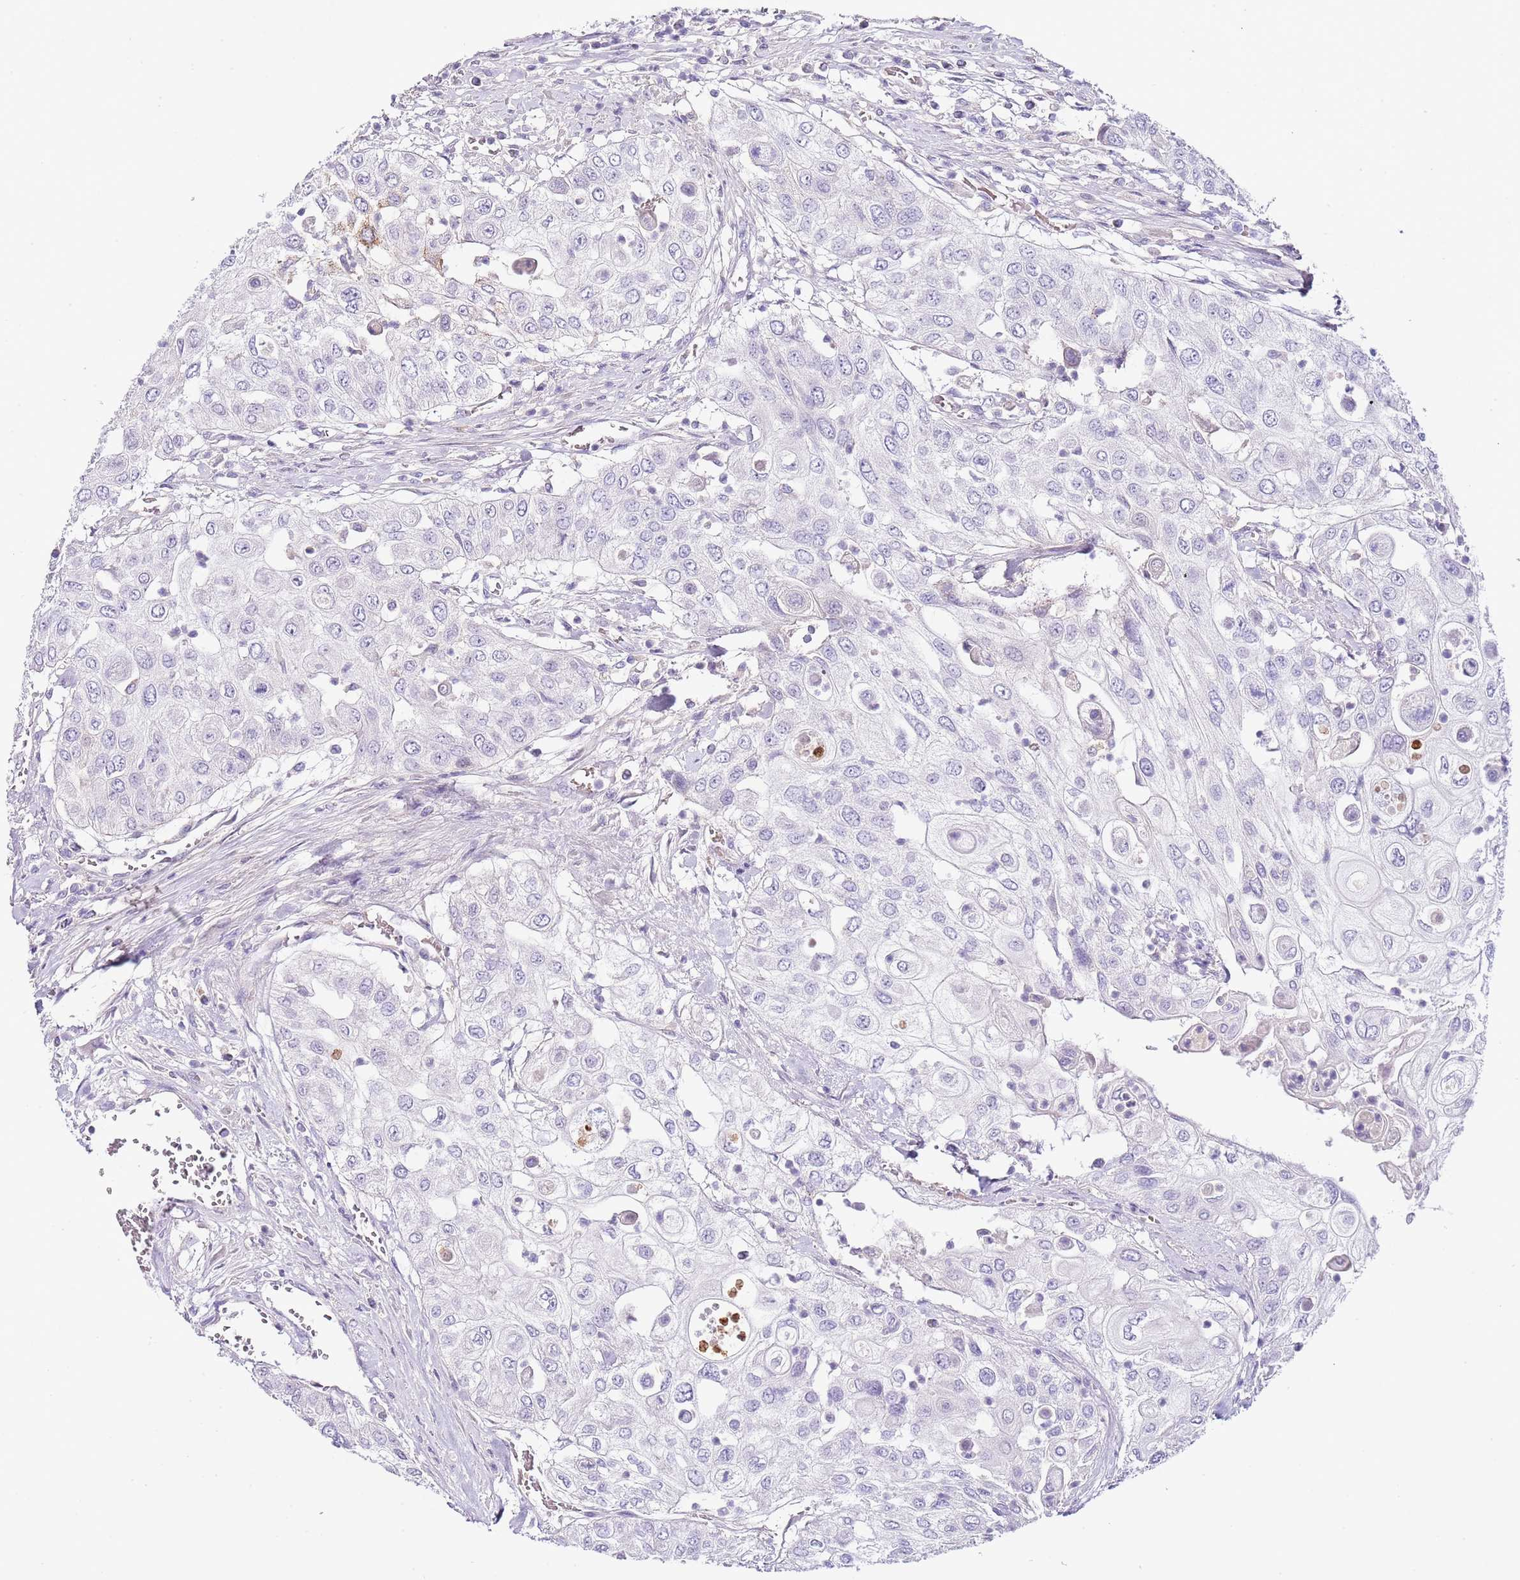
{"staining": {"intensity": "negative", "quantity": "none", "location": "none"}, "tissue": "urothelial cancer", "cell_type": "Tumor cells", "image_type": "cancer", "snomed": [{"axis": "morphology", "description": "Urothelial carcinoma, High grade"}, {"axis": "topography", "description": "Urinary bladder"}], "caption": "A histopathology image of urothelial cancer stained for a protein demonstrates no brown staining in tumor cells.", "gene": "ABHD17A", "patient": {"sex": "female", "age": 79}}